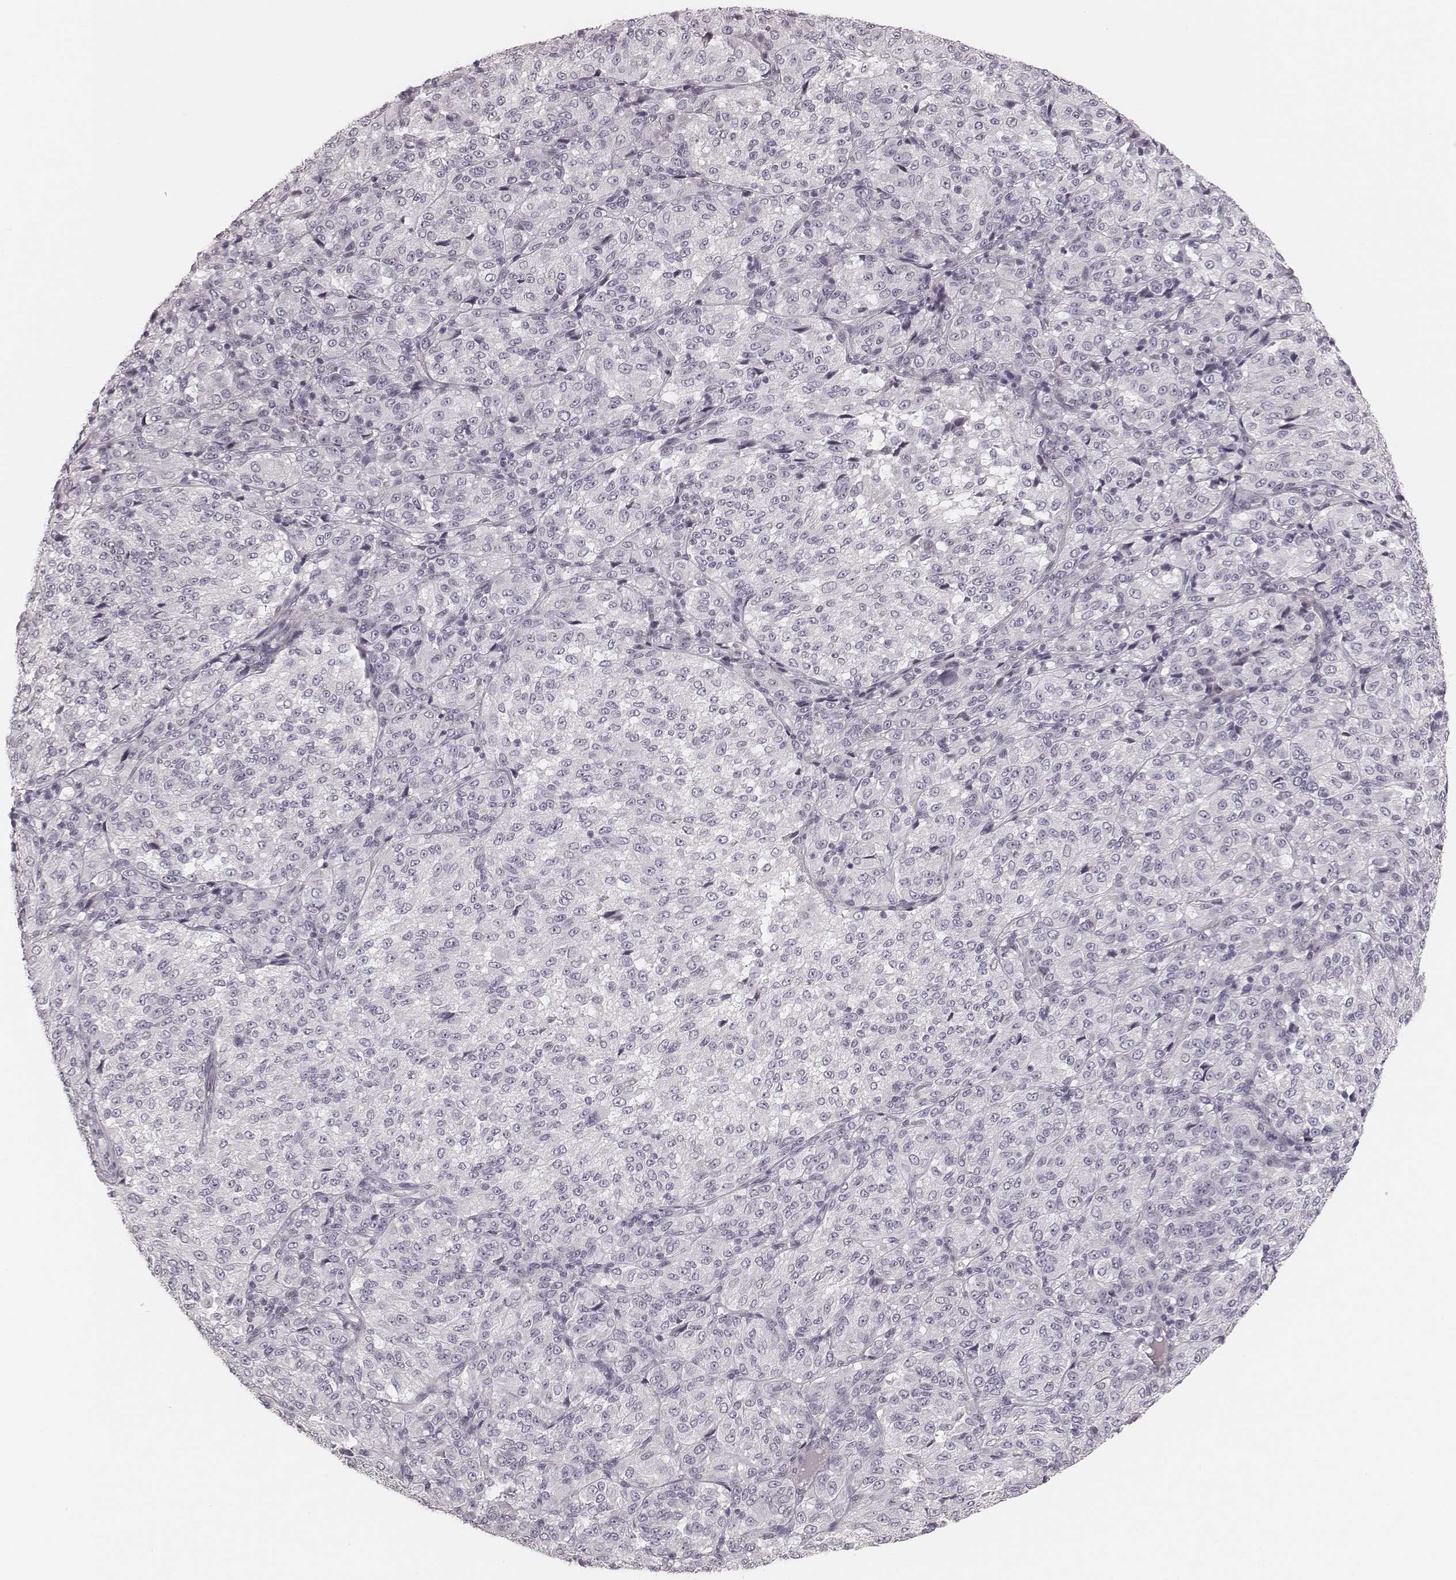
{"staining": {"intensity": "negative", "quantity": "none", "location": "none"}, "tissue": "melanoma", "cell_type": "Tumor cells", "image_type": "cancer", "snomed": [{"axis": "morphology", "description": "Malignant melanoma, Metastatic site"}, {"axis": "topography", "description": "Brain"}], "caption": "This is an immunohistochemistry histopathology image of melanoma. There is no expression in tumor cells.", "gene": "SPATA24", "patient": {"sex": "female", "age": 56}}